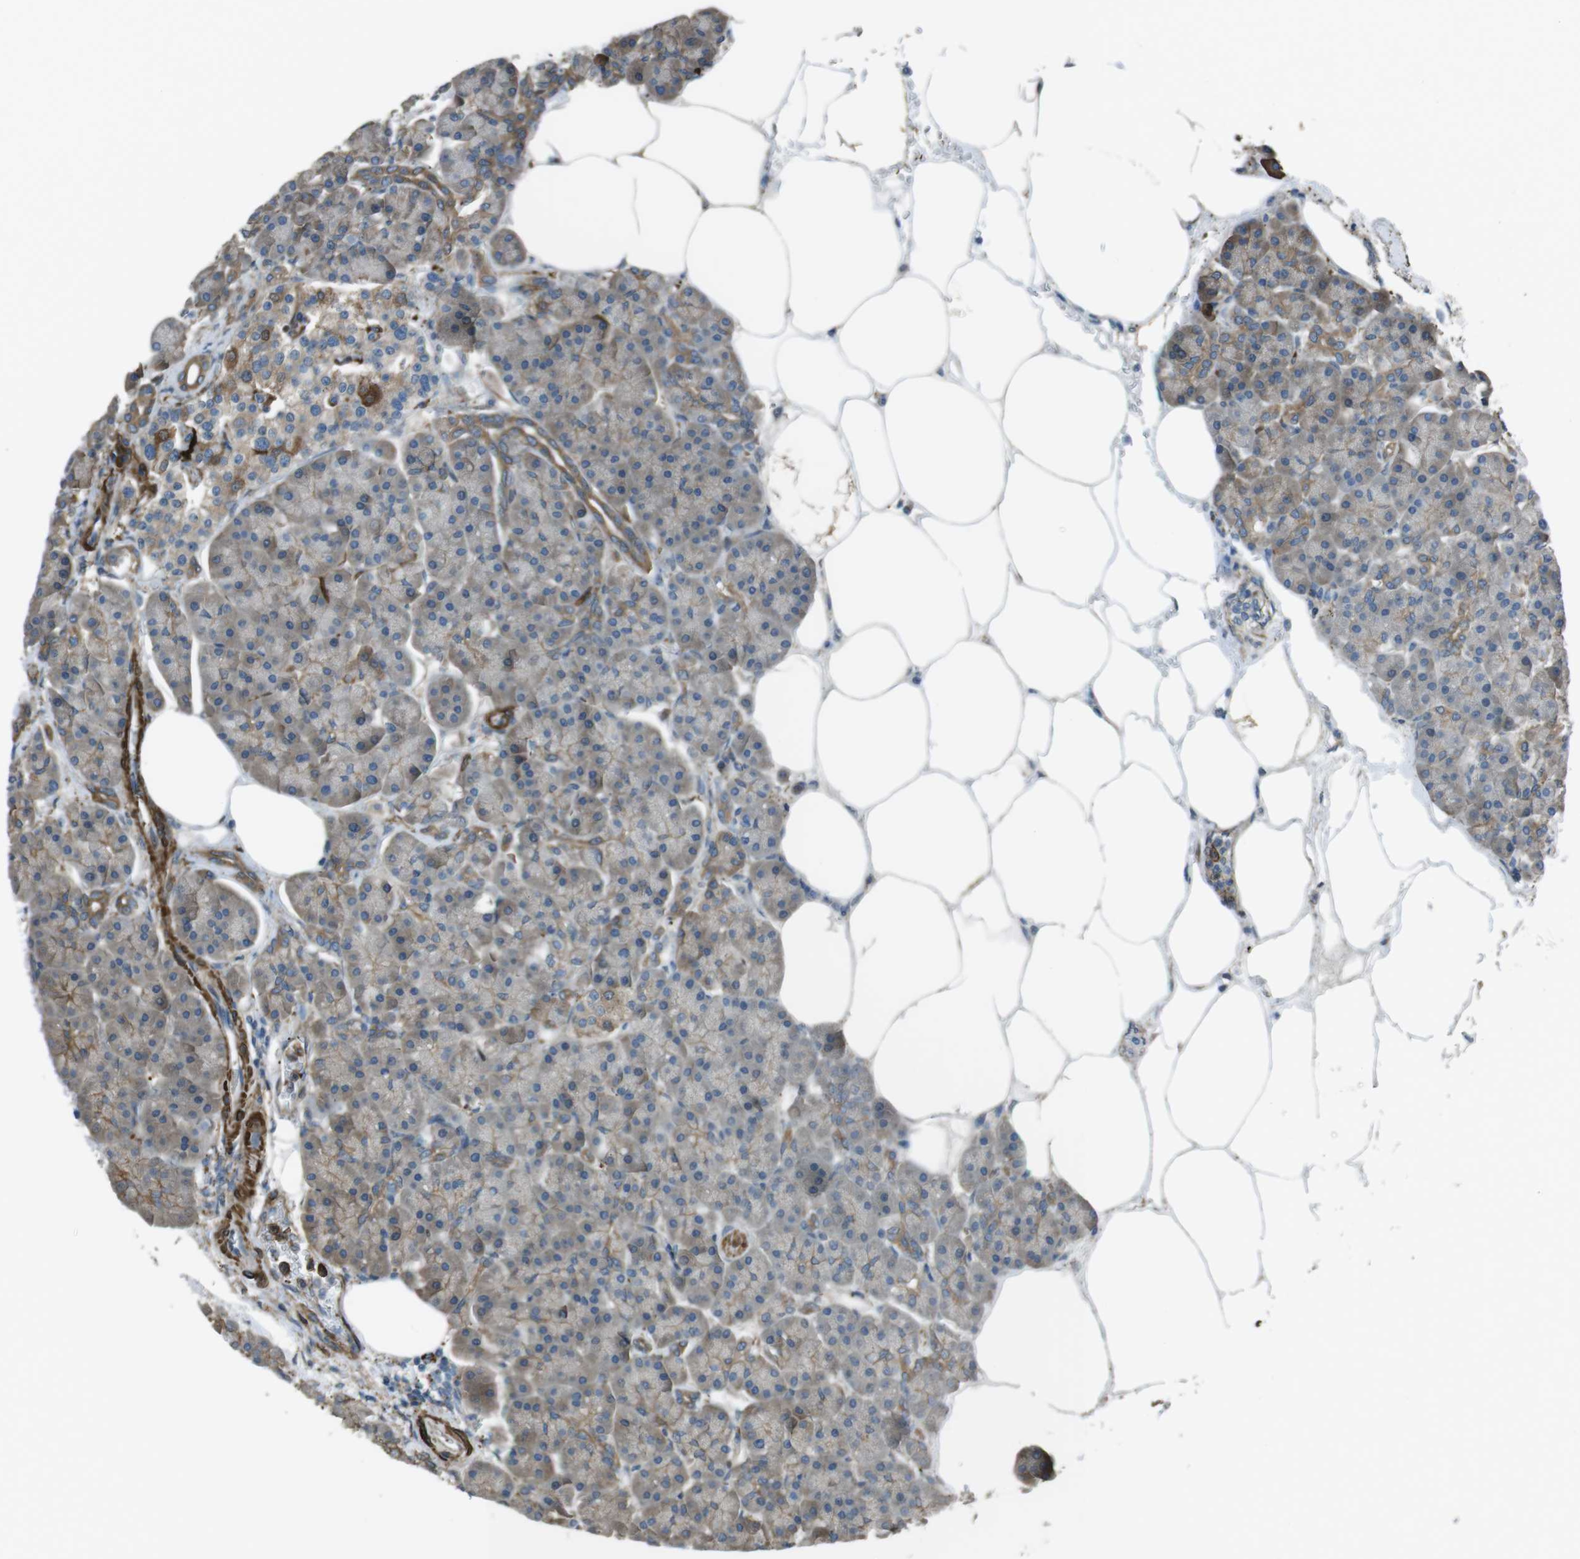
{"staining": {"intensity": "moderate", "quantity": ">75%", "location": "cytoplasmic/membranous"}, "tissue": "pancreas", "cell_type": "Exocrine glandular cells", "image_type": "normal", "snomed": [{"axis": "morphology", "description": "Normal tissue, NOS"}, {"axis": "topography", "description": "Pancreas"}], "caption": "Immunohistochemical staining of unremarkable human pancreas demonstrates moderate cytoplasmic/membranous protein expression in about >75% of exocrine glandular cells. (brown staining indicates protein expression, while blue staining denotes nuclei).", "gene": "SFT2D1", "patient": {"sex": "female", "age": 70}}